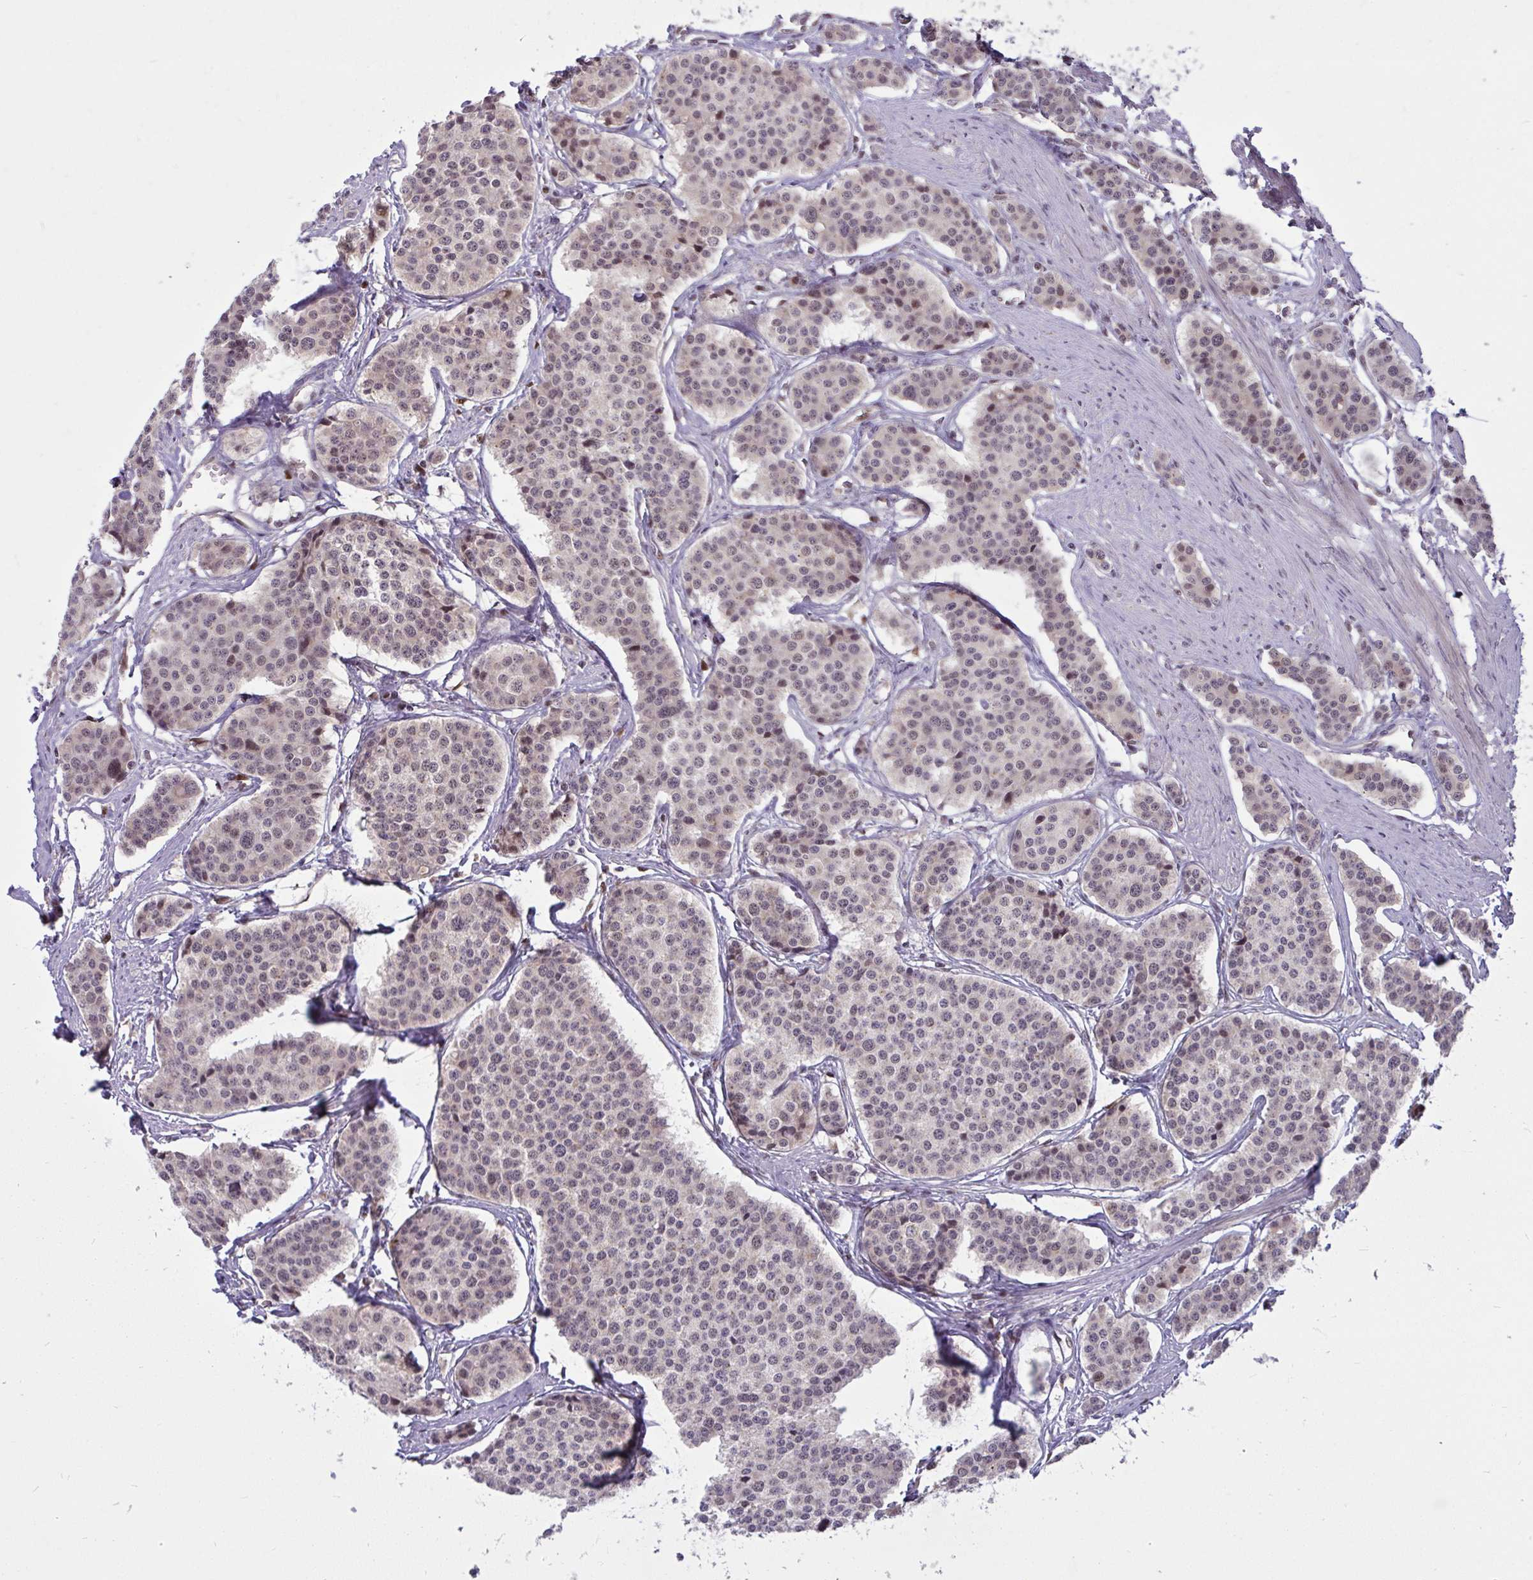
{"staining": {"intensity": "weak", "quantity": ">75%", "location": "nuclear"}, "tissue": "carcinoid", "cell_type": "Tumor cells", "image_type": "cancer", "snomed": [{"axis": "morphology", "description": "Carcinoid, malignant, NOS"}, {"axis": "topography", "description": "Small intestine"}], "caption": "IHC of human carcinoid reveals low levels of weak nuclear staining in approximately >75% of tumor cells.", "gene": "KLF2", "patient": {"sex": "male", "age": 60}}